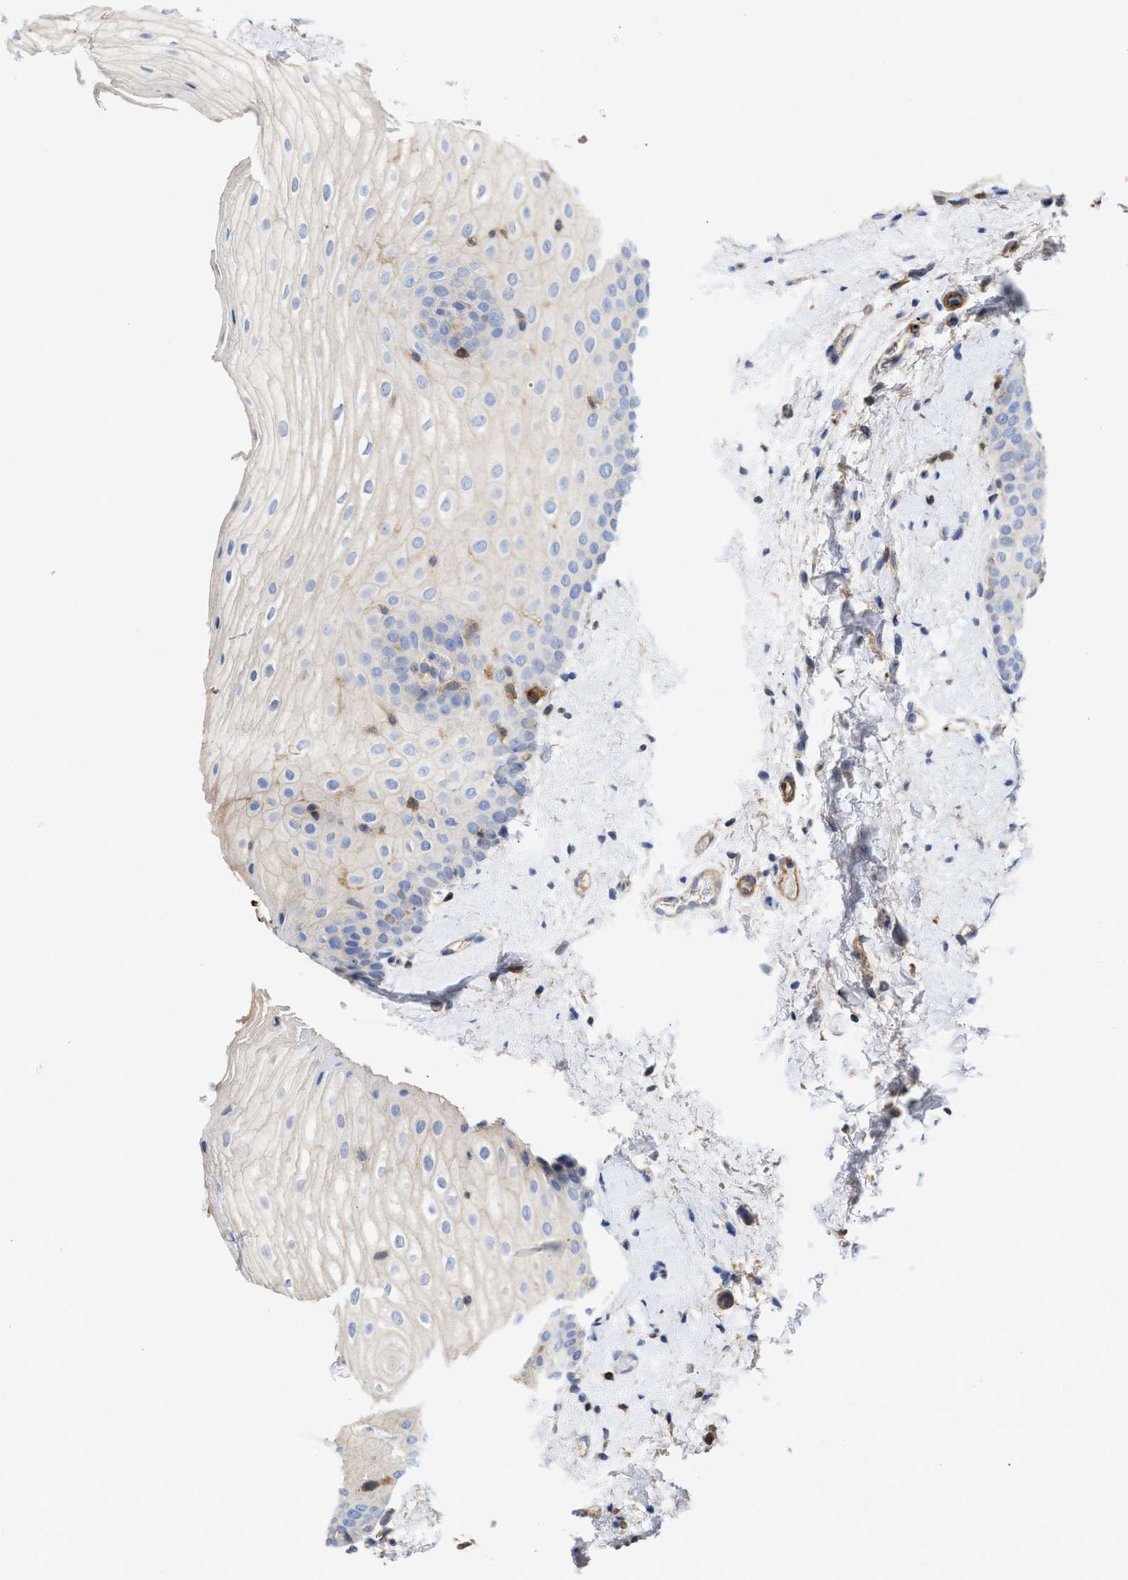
{"staining": {"intensity": "negative", "quantity": "none", "location": "none"}, "tissue": "oral mucosa", "cell_type": "Squamous epithelial cells", "image_type": "normal", "snomed": [{"axis": "morphology", "description": "Normal tissue, NOS"}, {"axis": "topography", "description": "Skin"}, {"axis": "topography", "description": "Oral tissue"}], "caption": "DAB immunohistochemical staining of normal oral mucosa exhibits no significant expression in squamous epithelial cells. The staining is performed using DAB brown chromogen with nuclei counter-stained in using hematoxylin.", "gene": "HS3ST5", "patient": {"sex": "male", "age": 84}}